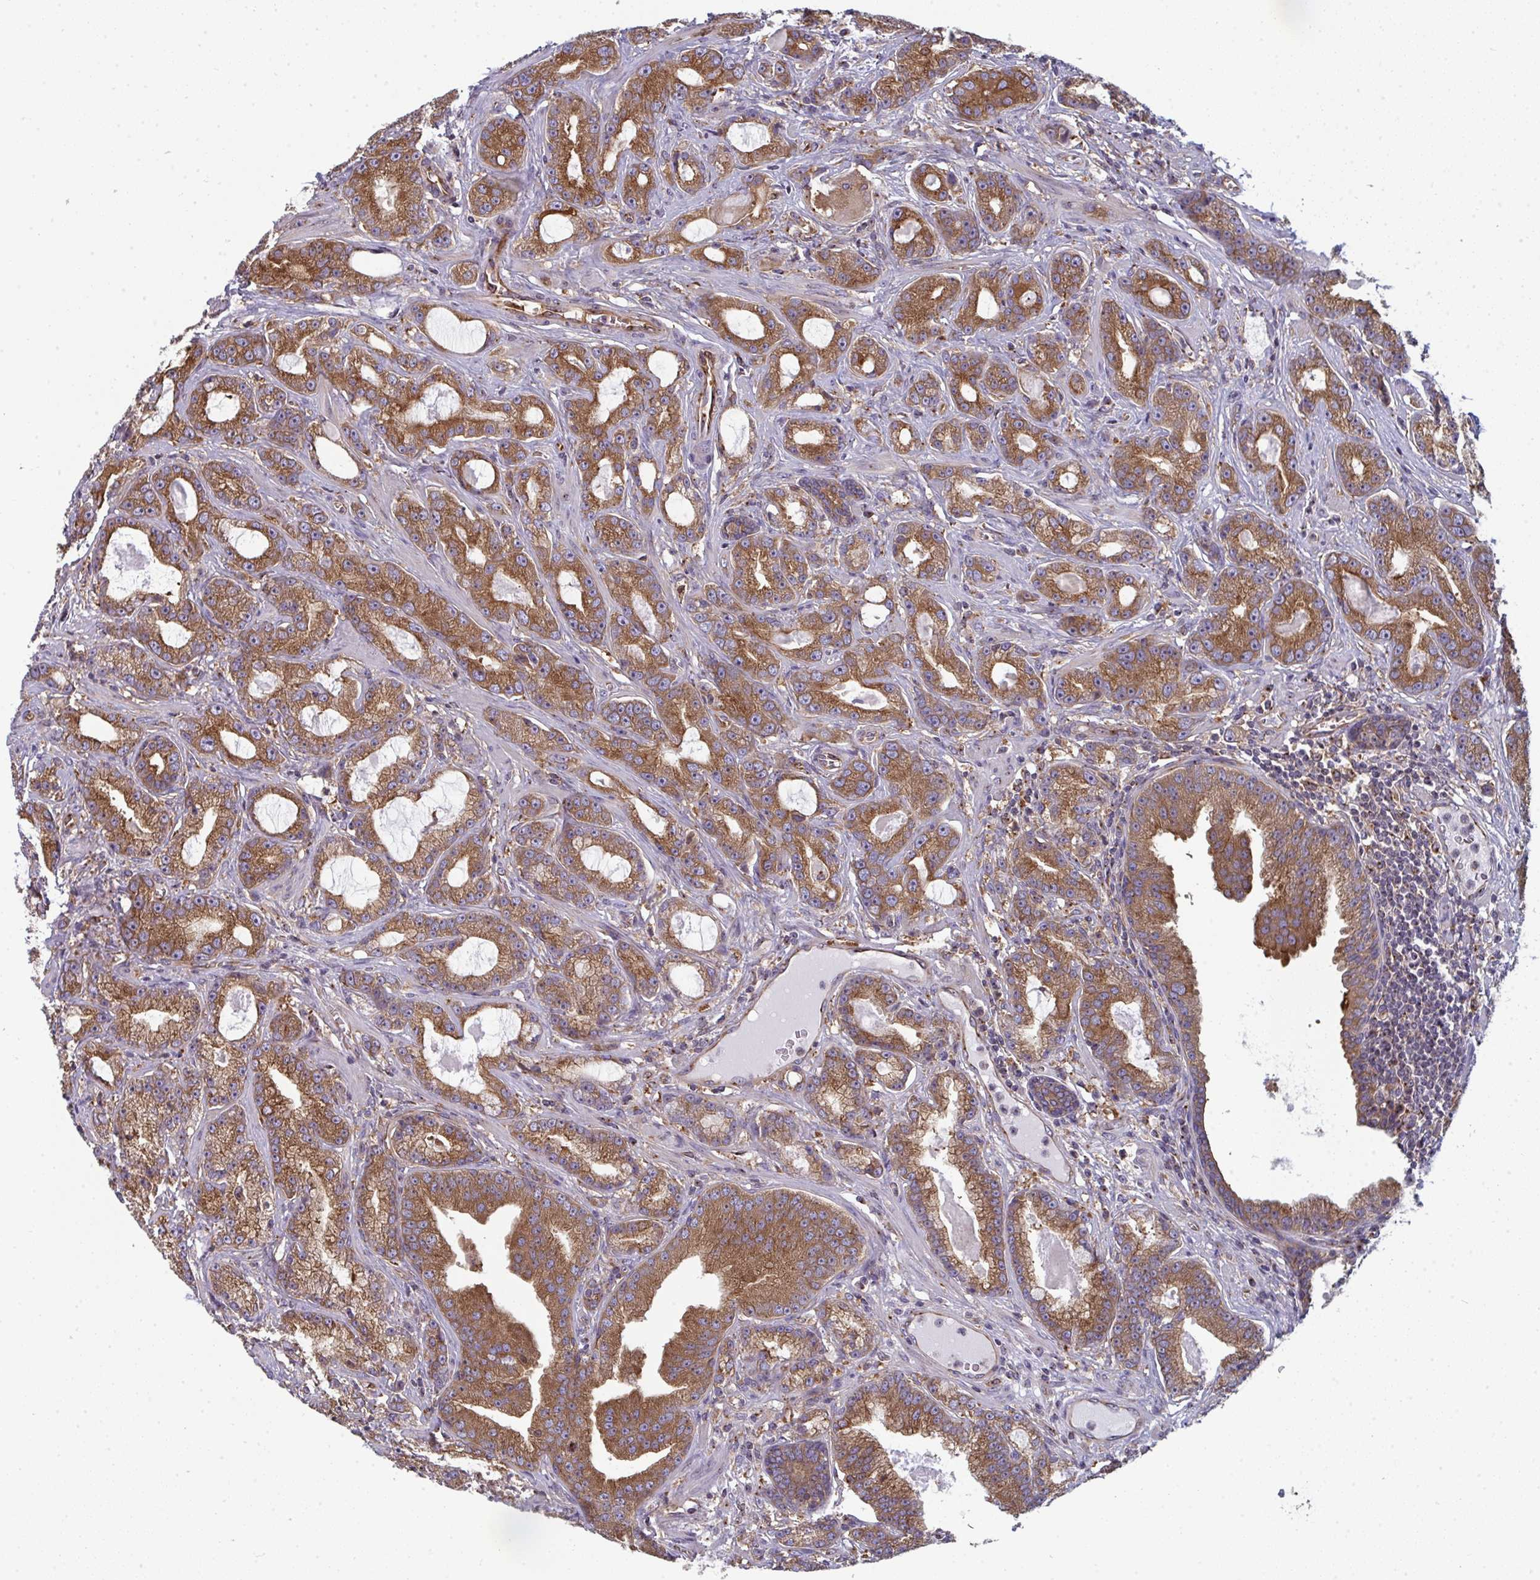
{"staining": {"intensity": "strong", "quantity": ">75%", "location": "cytoplasmic/membranous"}, "tissue": "prostate cancer", "cell_type": "Tumor cells", "image_type": "cancer", "snomed": [{"axis": "morphology", "description": "Adenocarcinoma, High grade"}, {"axis": "topography", "description": "Prostate"}], "caption": "Human prostate adenocarcinoma (high-grade) stained with a brown dye demonstrates strong cytoplasmic/membranous positive expression in approximately >75% of tumor cells.", "gene": "DYNC1I2", "patient": {"sex": "male", "age": 65}}